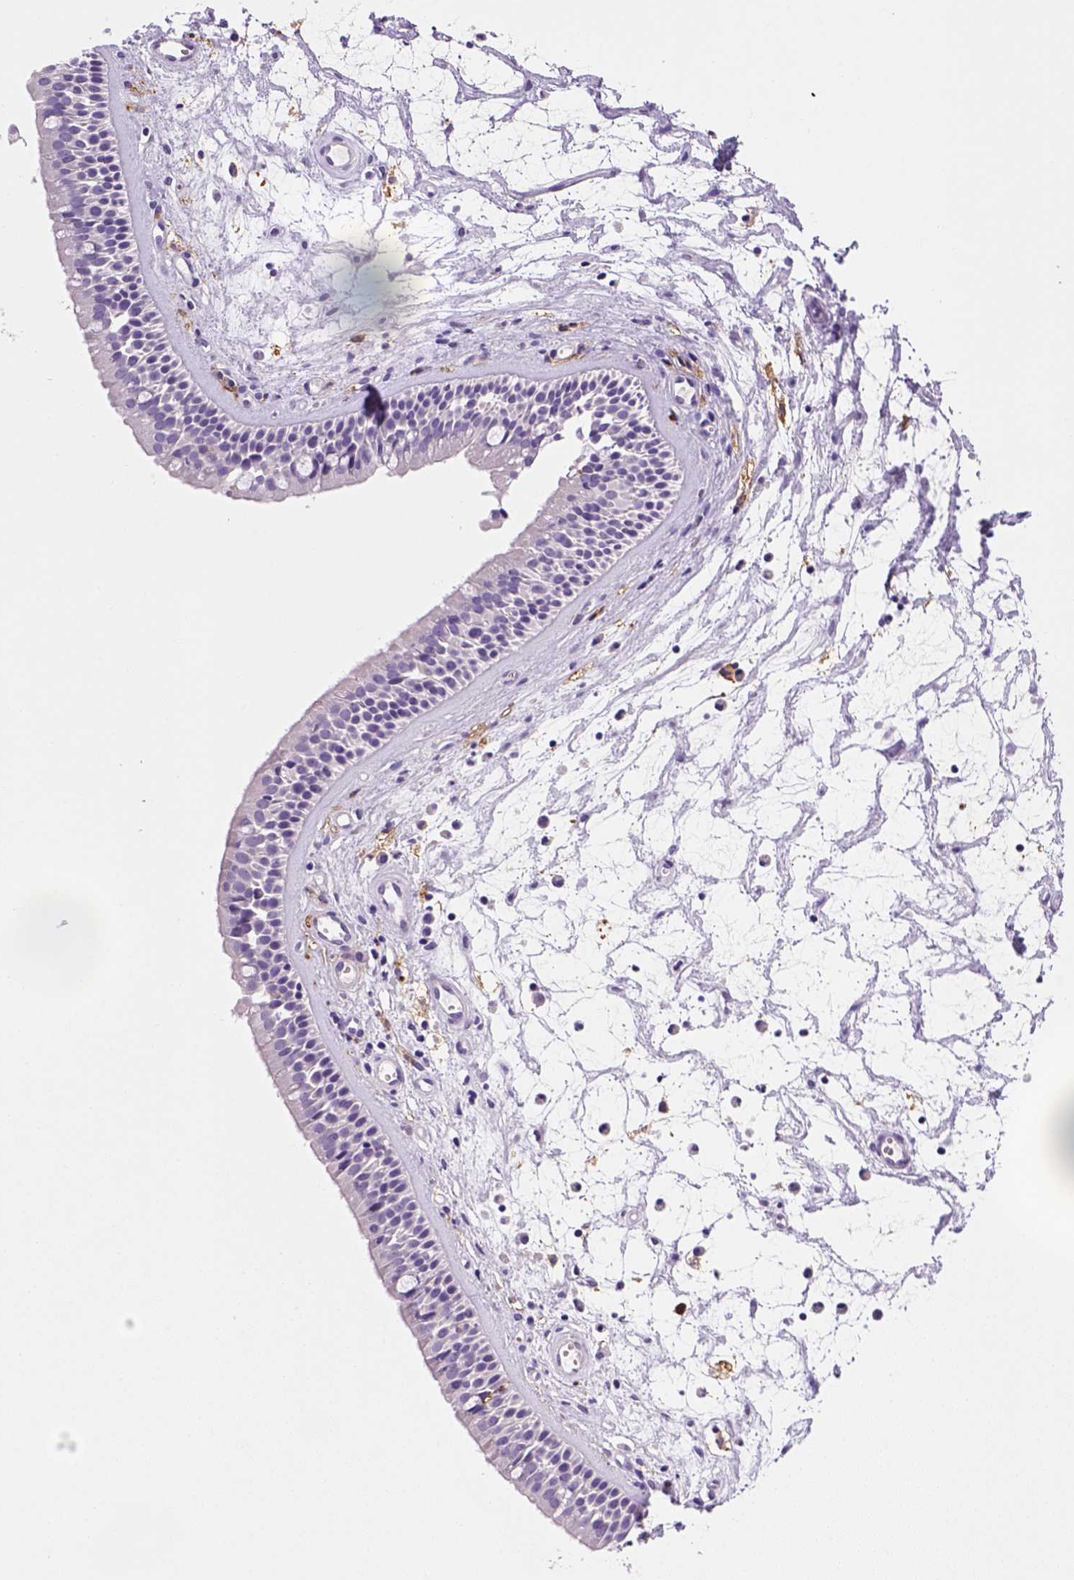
{"staining": {"intensity": "negative", "quantity": "none", "location": "none"}, "tissue": "nasopharynx", "cell_type": "Respiratory epithelial cells", "image_type": "normal", "snomed": [{"axis": "morphology", "description": "Normal tissue, NOS"}, {"axis": "topography", "description": "Nasopharynx"}], "caption": "High power microscopy photomicrograph of an immunohistochemistry micrograph of normal nasopharynx, revealing no significant staining in respiratory epithelial cells. Nuclei are stained in blue.", "gene": "CD14", "patient": {"sex": "female", "age": 68}}